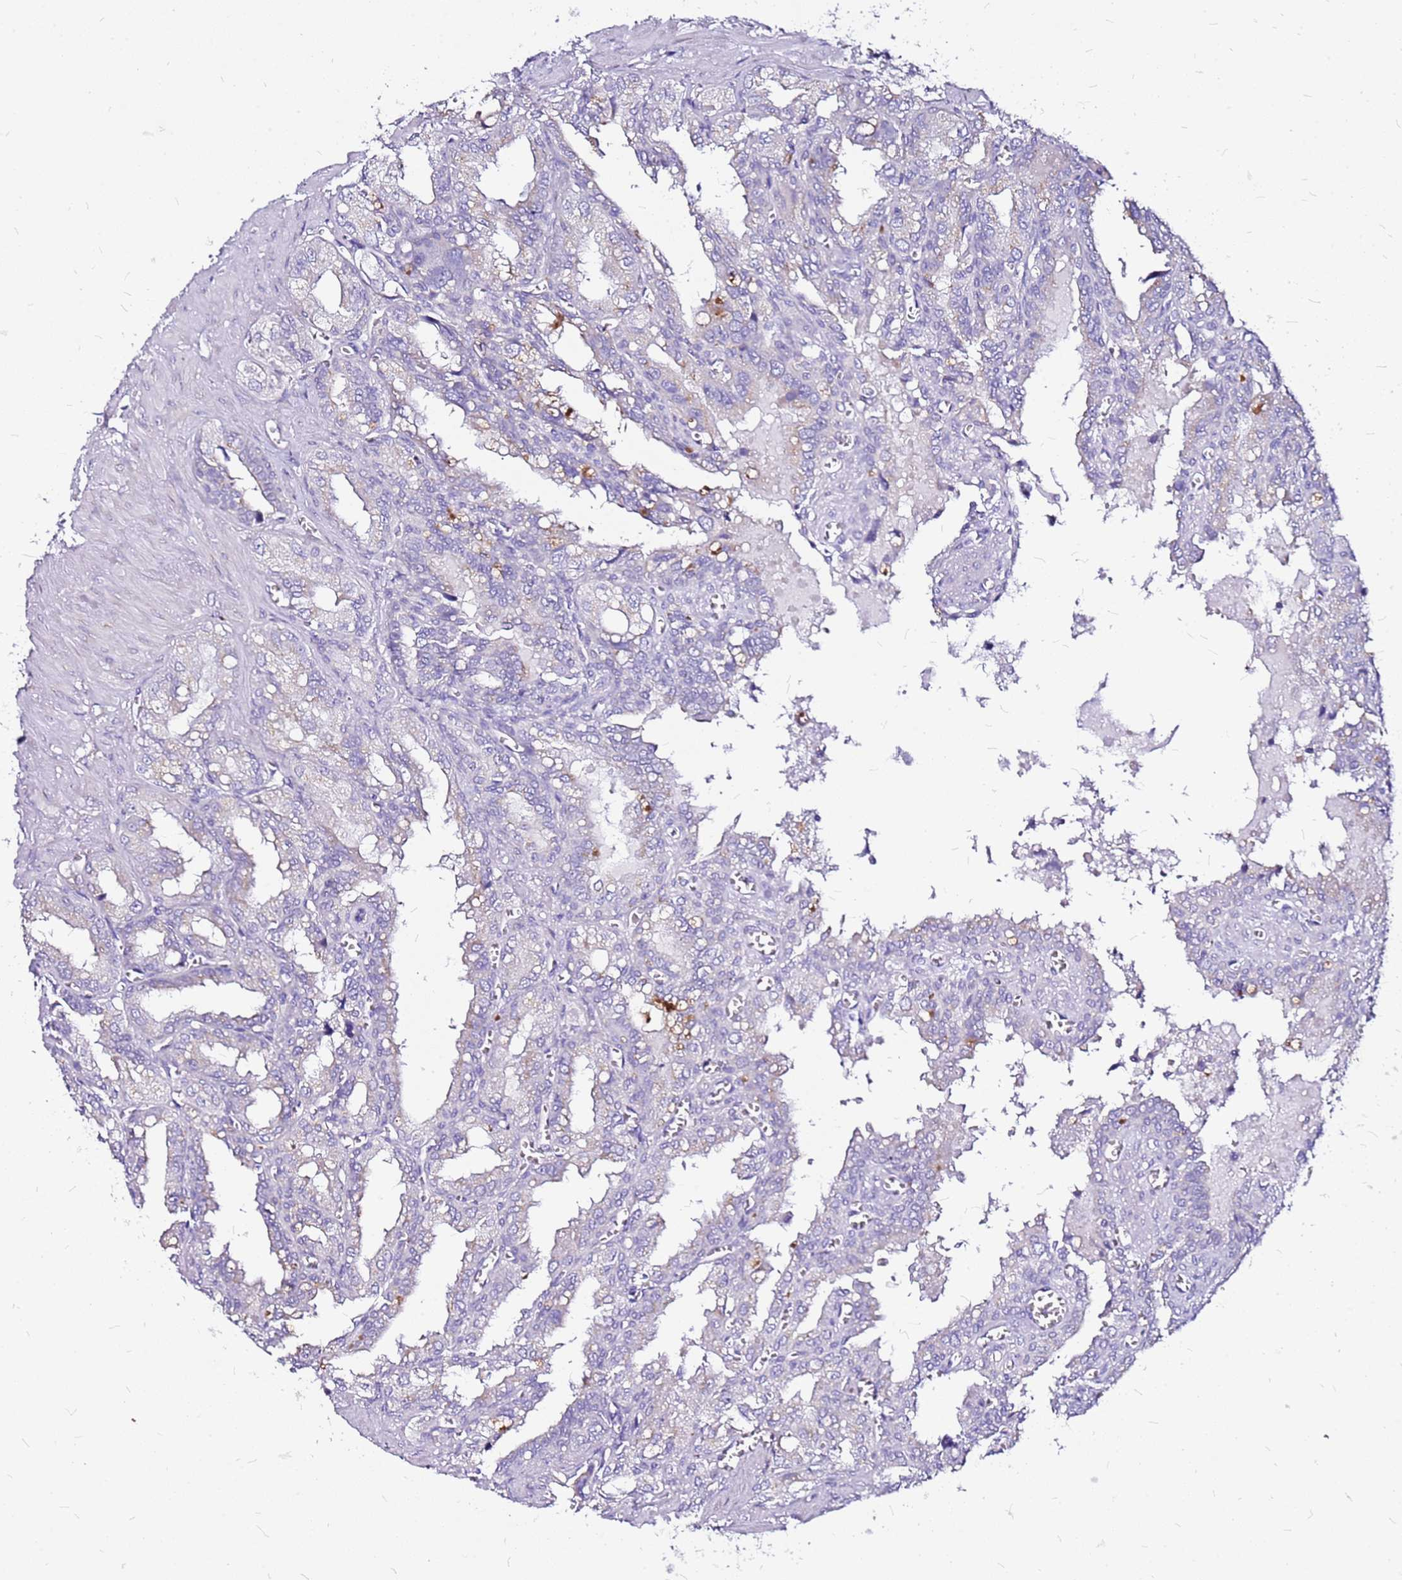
{"staining": {"intensity": "negative", "quantity": "none", "location": "none"}, "tissue": "seminal vesicle", "cell_type": "Glandular cells", "image_type": "normal", "snomed": [{"axis": "morphology", "description": "Normal tissue, NOS"}, {"axis": "topography", "description": "Seminal veicle"}], "caption": "Immunohistochemistry (IHC) histopathology image of normal seminal vesicle: human seminal vesicle stained with DAB (3,3'-diaminobenzidine) exhibits no significant protein expression in glandular cells. (DAB (3,3'-diaminobenzidine) immunohistochemistry, high magnification).", "gene": "CASD1", "patient": {"sex": "male", "age": 67}}